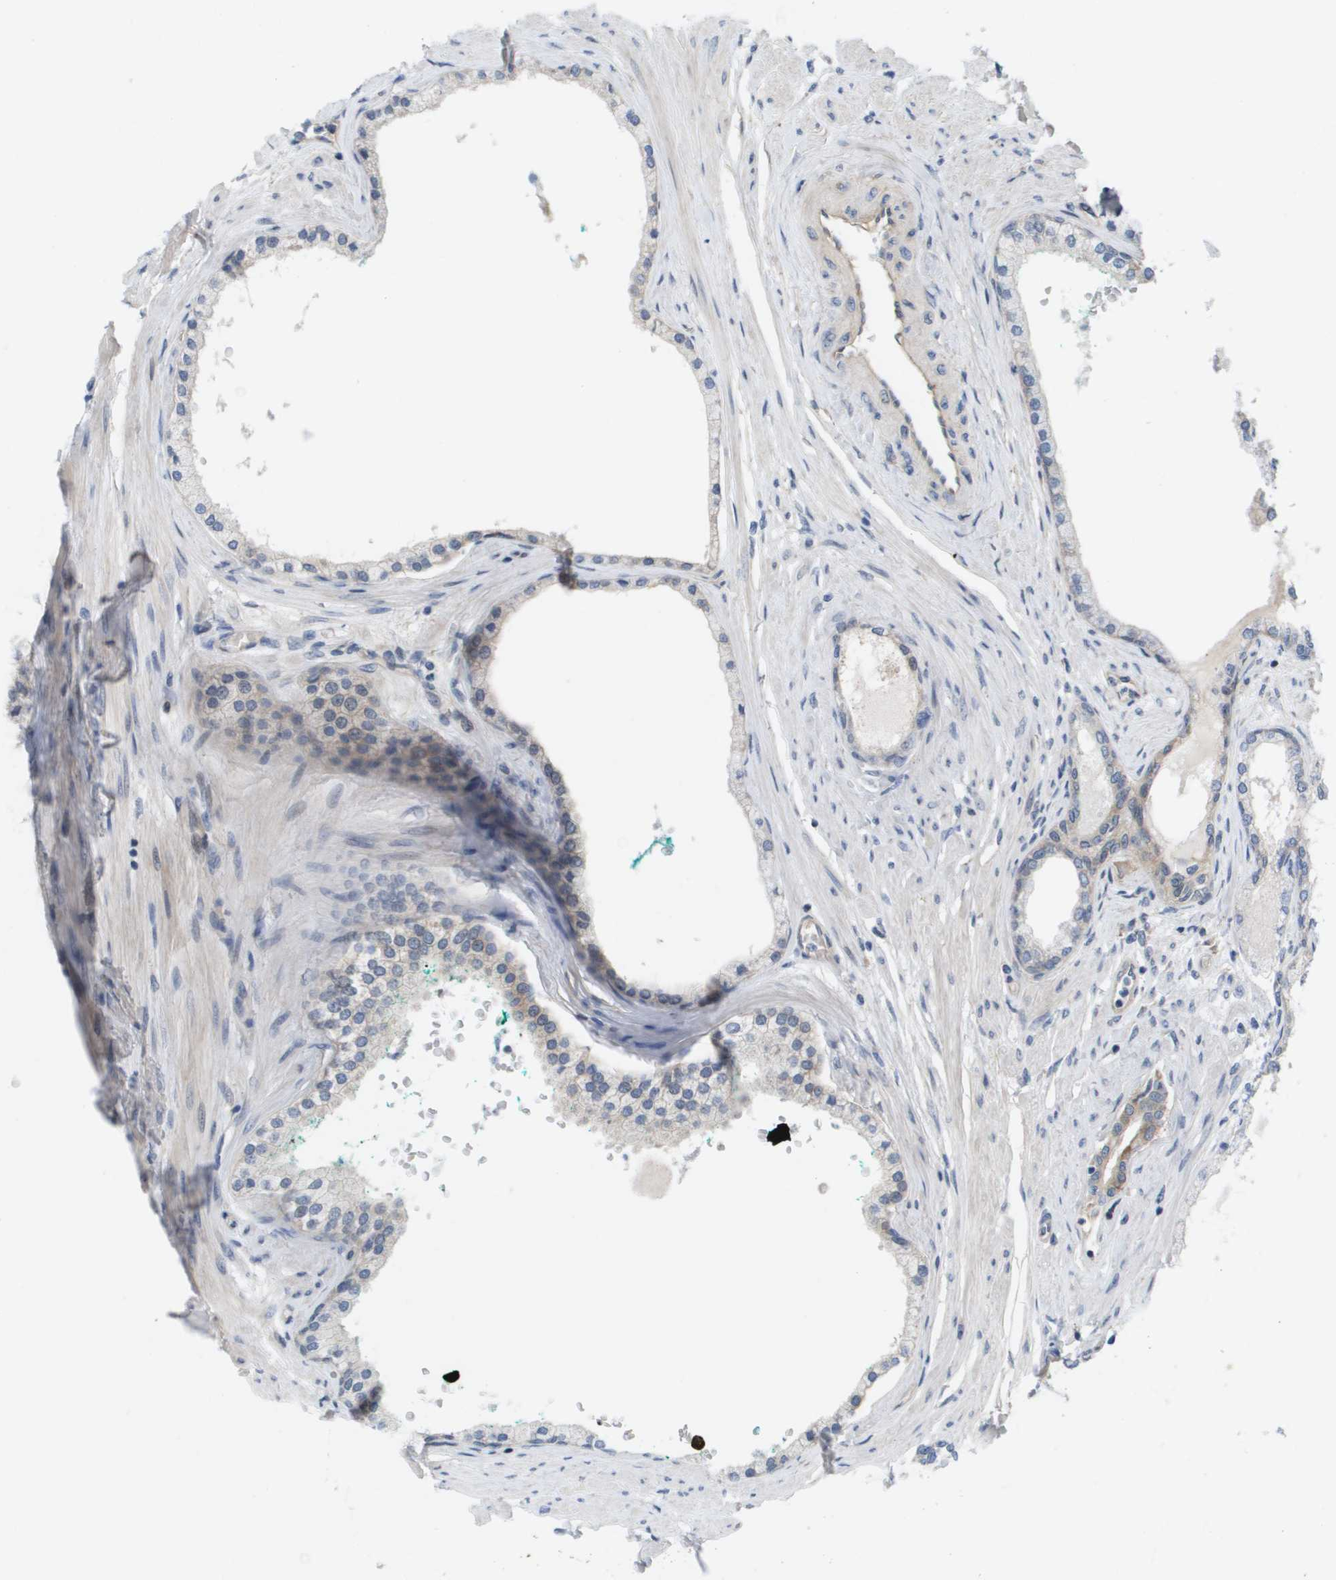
{"staining": {"intensity": "negative", "quantity": "none", "location": "none"}, "tissue": "prostate cancer", "cell_type": "Tumor cells", "image_type": "cancer", "snomed": [{"axis": "morphology", "description": "Adenocarcinoma, Low grade"}, {"axis": "topography", "description": "Prostate"}], "caption": "This is an immunohistochemistry micrograph of adenocarcinoma (low-grade) (prostate). There is no expression in tumor cells.", "gene": "MTARC2", "patient": {"sex": "male", "age": 63}}